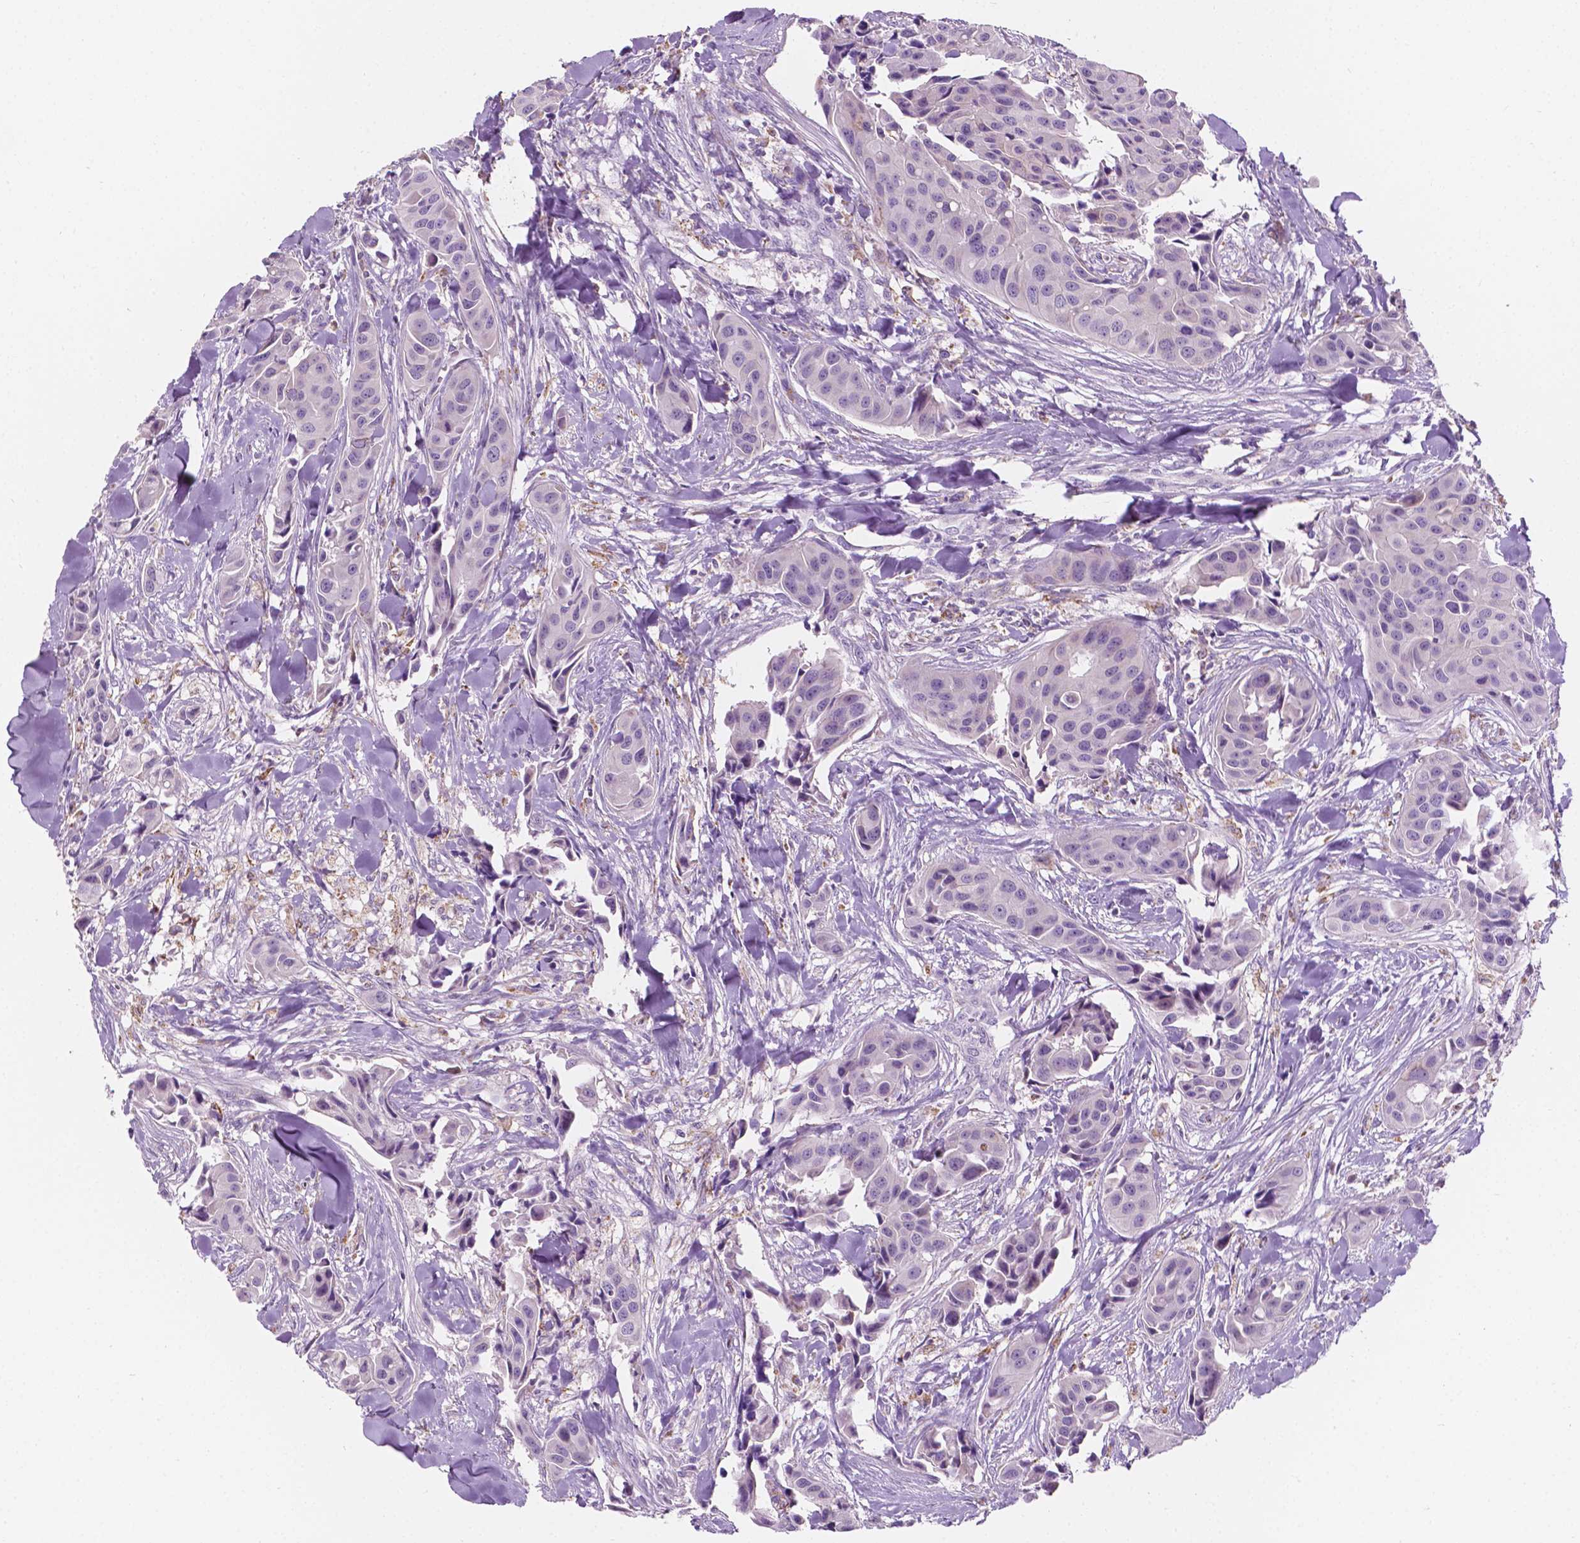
{"staining": {"intensity": "negative", "quantity": "none", "location": "none"}, "tissue": "head and neck cancer", "cell_type": "Tumor cells", "image_type": "cancer", "snomed": [{"axis": "morphology", "description": "Adenocarcinoma, NOS"}, {"axis": "topography", "description": "Head-Neck"}], "caption": "Tumor cells show no significant protein expression in head and neck adenocarcinoma. (DAB (3,3'-diaminobenzidine) immunohistochemistry visualized using brightfield microscopy, high magnification).", "gene": "NOS1AP", "patient": {"sex": "male", "age": 76}}